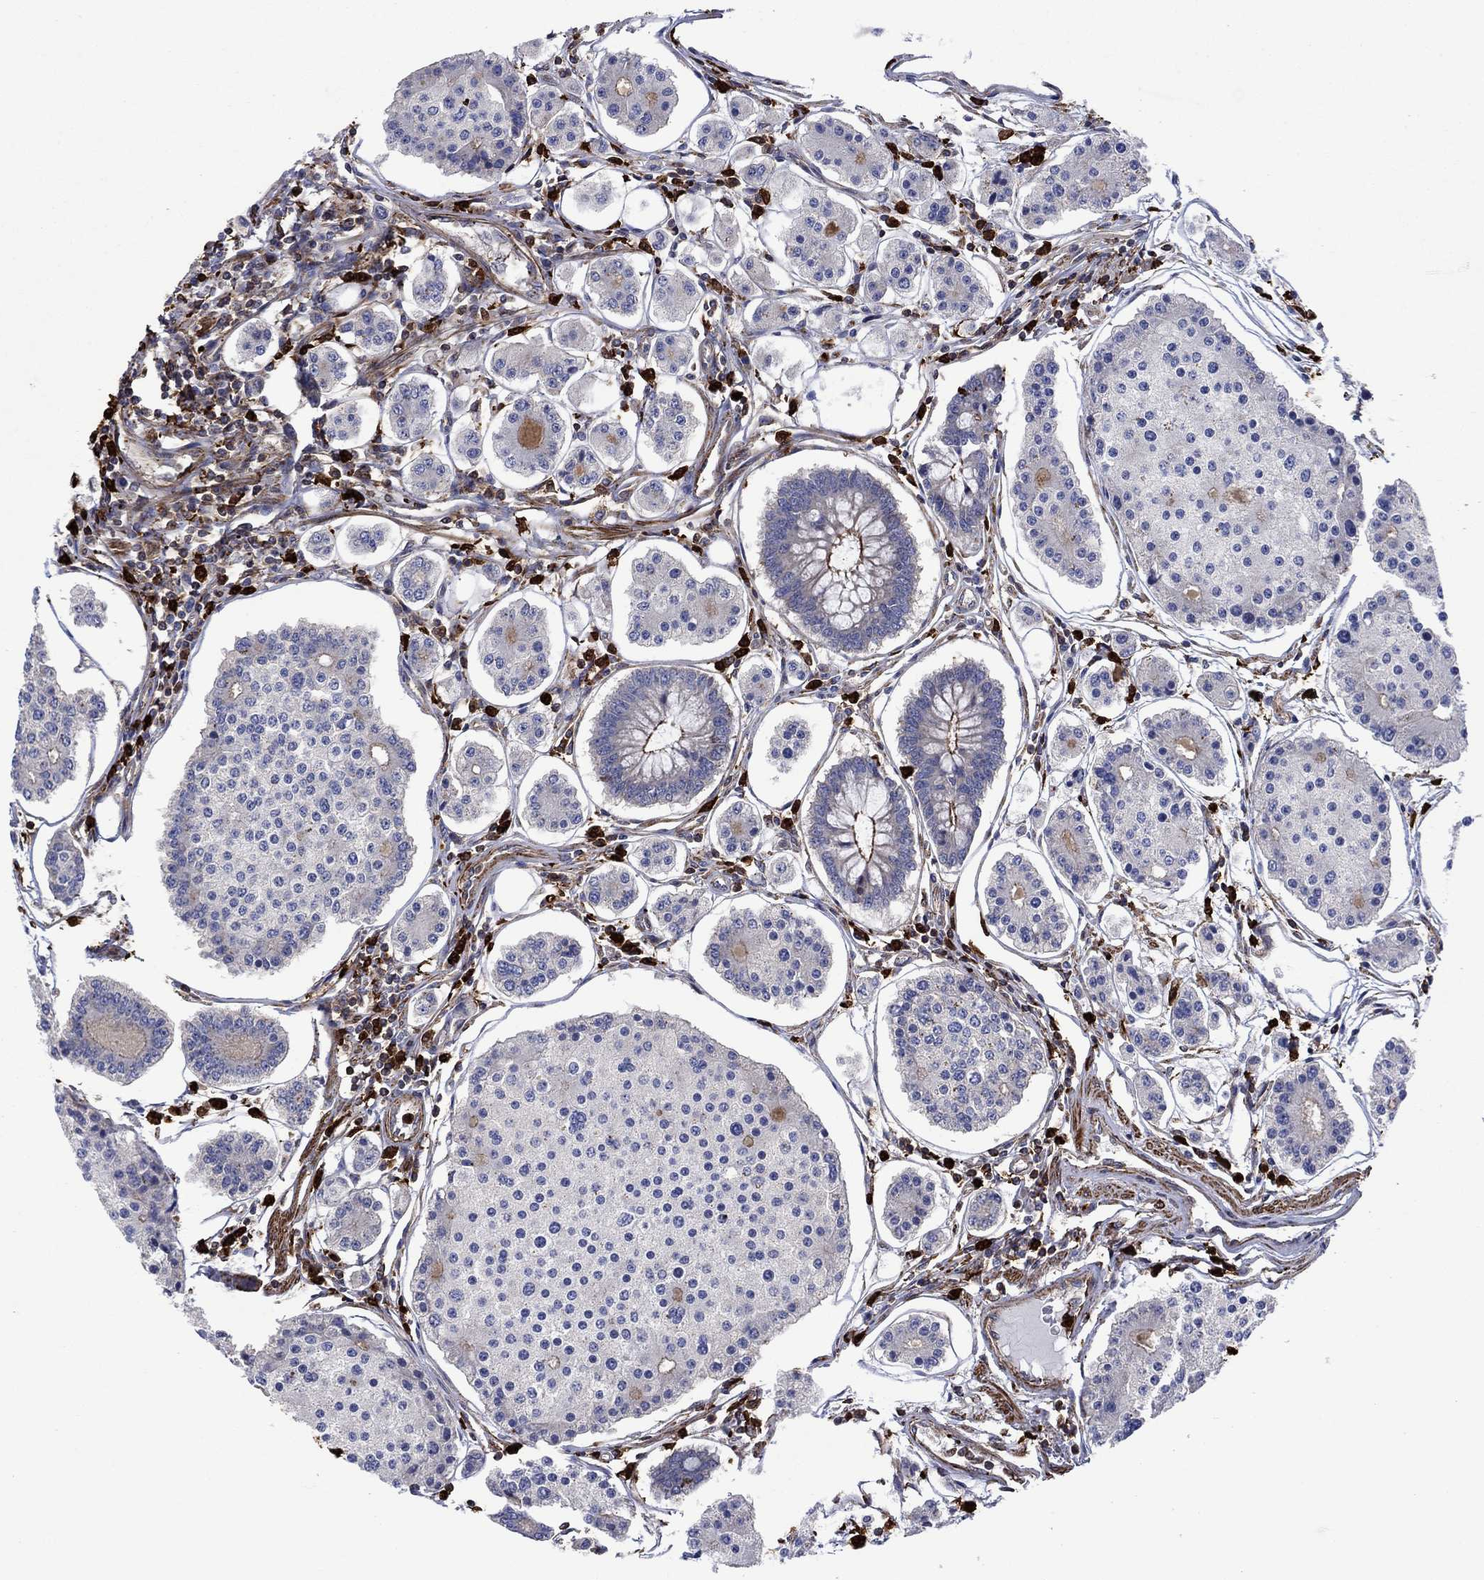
{"staining": {"intensity": "moderate", "quantity": "<25%", "location": "cytoplasmic/membranous"}, "tissue": "carcinoid", "cell_type": "Tumor cells", "image_type": "cancer", "snomed": [{"axis": "morphology", "description": "Carcinoid, malignant, NOS"}, {"axis": "topography", "description": "Small intestine"}], "caption": "Approximately <25% of tumor cells in carcinoid (malignant) reveal moderate cytoplasmic/membranous protein expression as visualized by brown immunohistochemical staining.", "gene": "PAG1", "patient": {"sex": "female", "age": 65}}